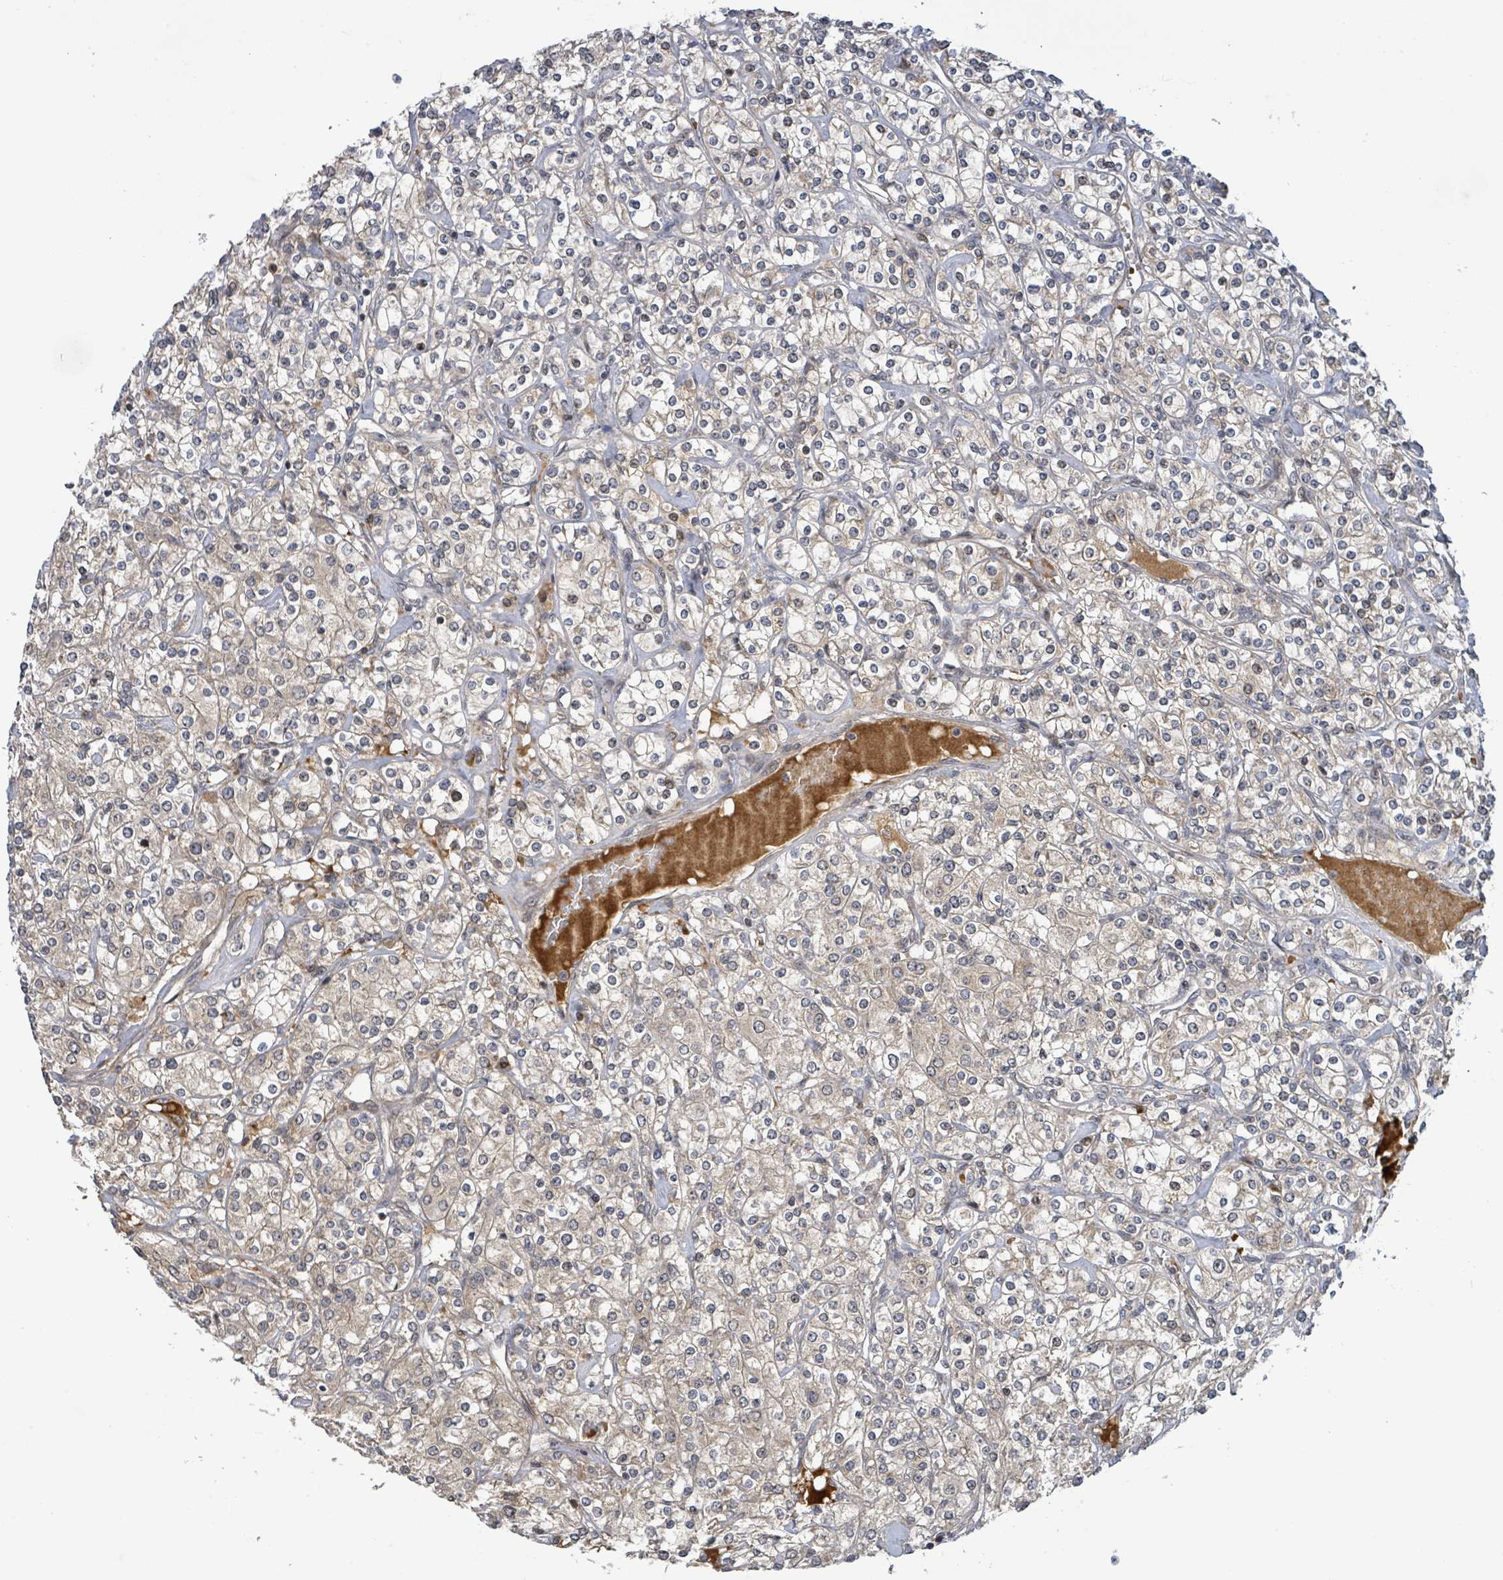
{"staining": {"intensity": "weak", "quantity": "<25%", "location": "cytoplasmic/membranous"}, "tissue": "renal cancer", "cell_type": "Tumor cells", "image_type": "cancer", "snomed": [{"axis": "morphology", "description": "Adenocarcinoma, NOS"}, {"axis": "topography", "description": "Kidney"}], "caption": "Adenocarcinoma (renal) stained for a protein using immunohistochemistry (IHC) exhibits no staining tumor cells.", "gene": "ITGA11", "patient": {"sex": "male", "age": 77}}